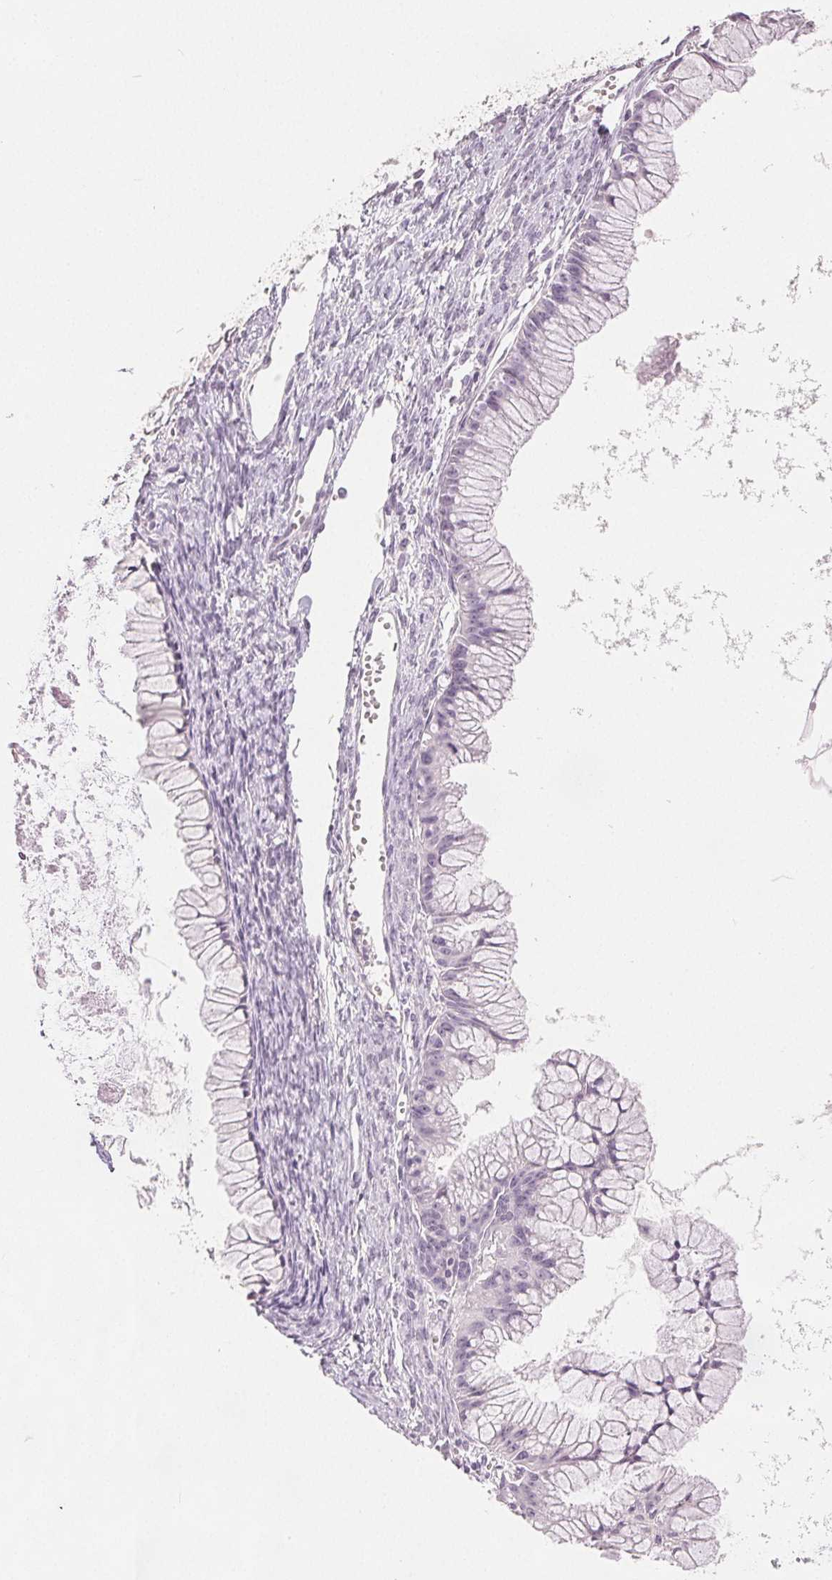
{"staining": {"intensity": "negative", "quantity": "none", "location": "none"}, "tissue": "ovarian cancer", "cell_type": "Tumor cells", "image_type": "cancer", "snomed": [{"axis": "morphology", "description": "Cystadenocarcinoma, mucinous, NOS"}, {"axis": "topography", "description": "Ovary"}], "caption": "Human mucinous cystadenocarcinoma (ovarian) stained for a protein using IHC exhibits no staining in tumor cells.", "gene": "CA12", "patient": {"sex": "female", "age": 41}}